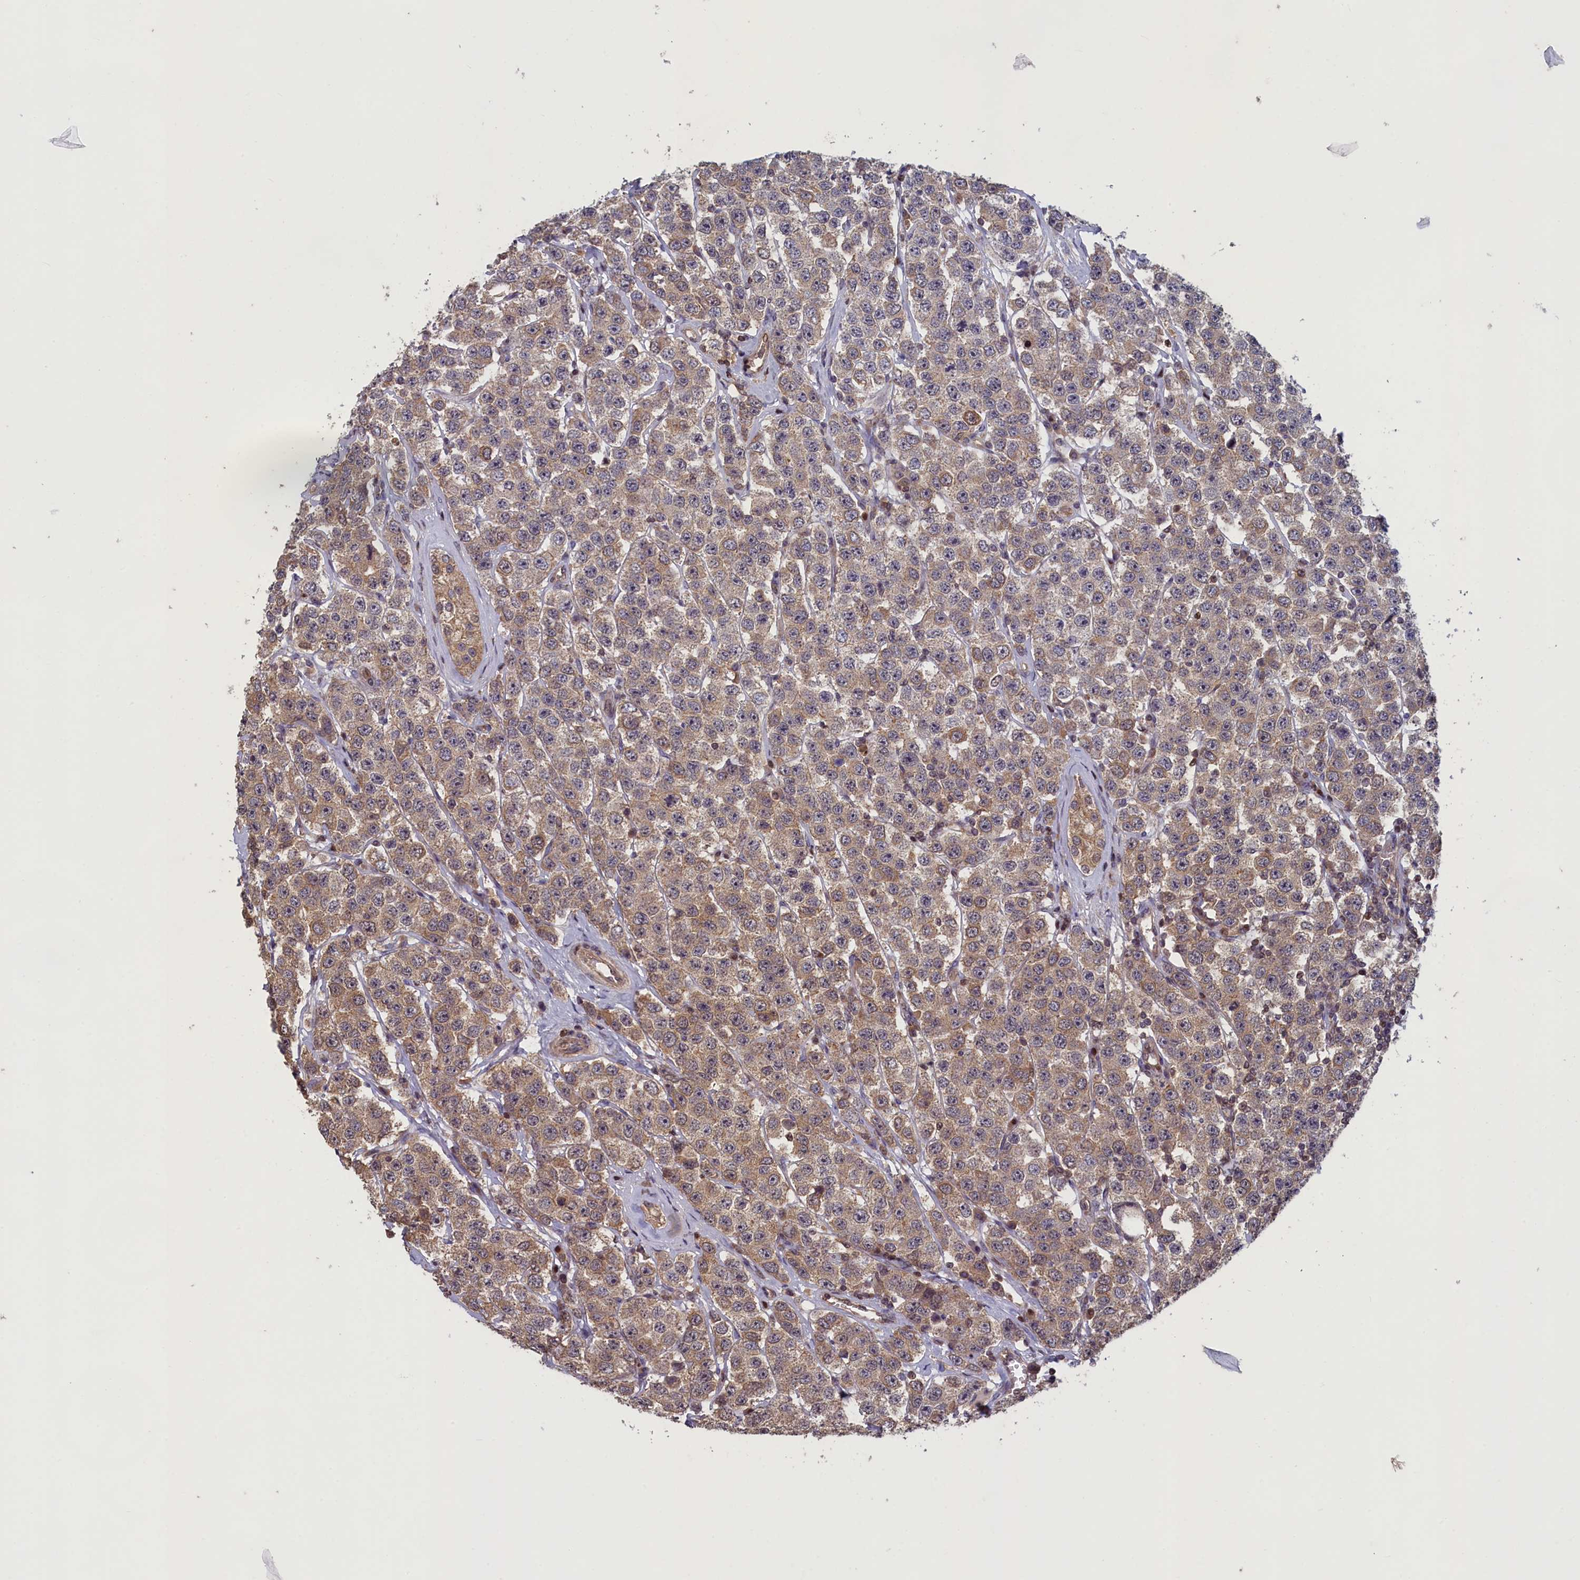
{"staining": {"intensity": "weak", "quantity": ">75%", "location": "cytoplasmic/membranous"}, "tissue": "testis cancer", "cell_type": "Tumor cells", "image_type": "cancer", "snomed": [{"axis": "morphology", "description": "Seminoma, NOS"}, {"axis": "topography", "description": "Testis"}], "caption": "Weak cytoplasmic/membranous staining for a protein is present in approximately >75% of tumor cells of seminoma (testis) using immunohistochemistry.", "gene": "NUBP1", "patient": {"sex": "male", "age": 28}}